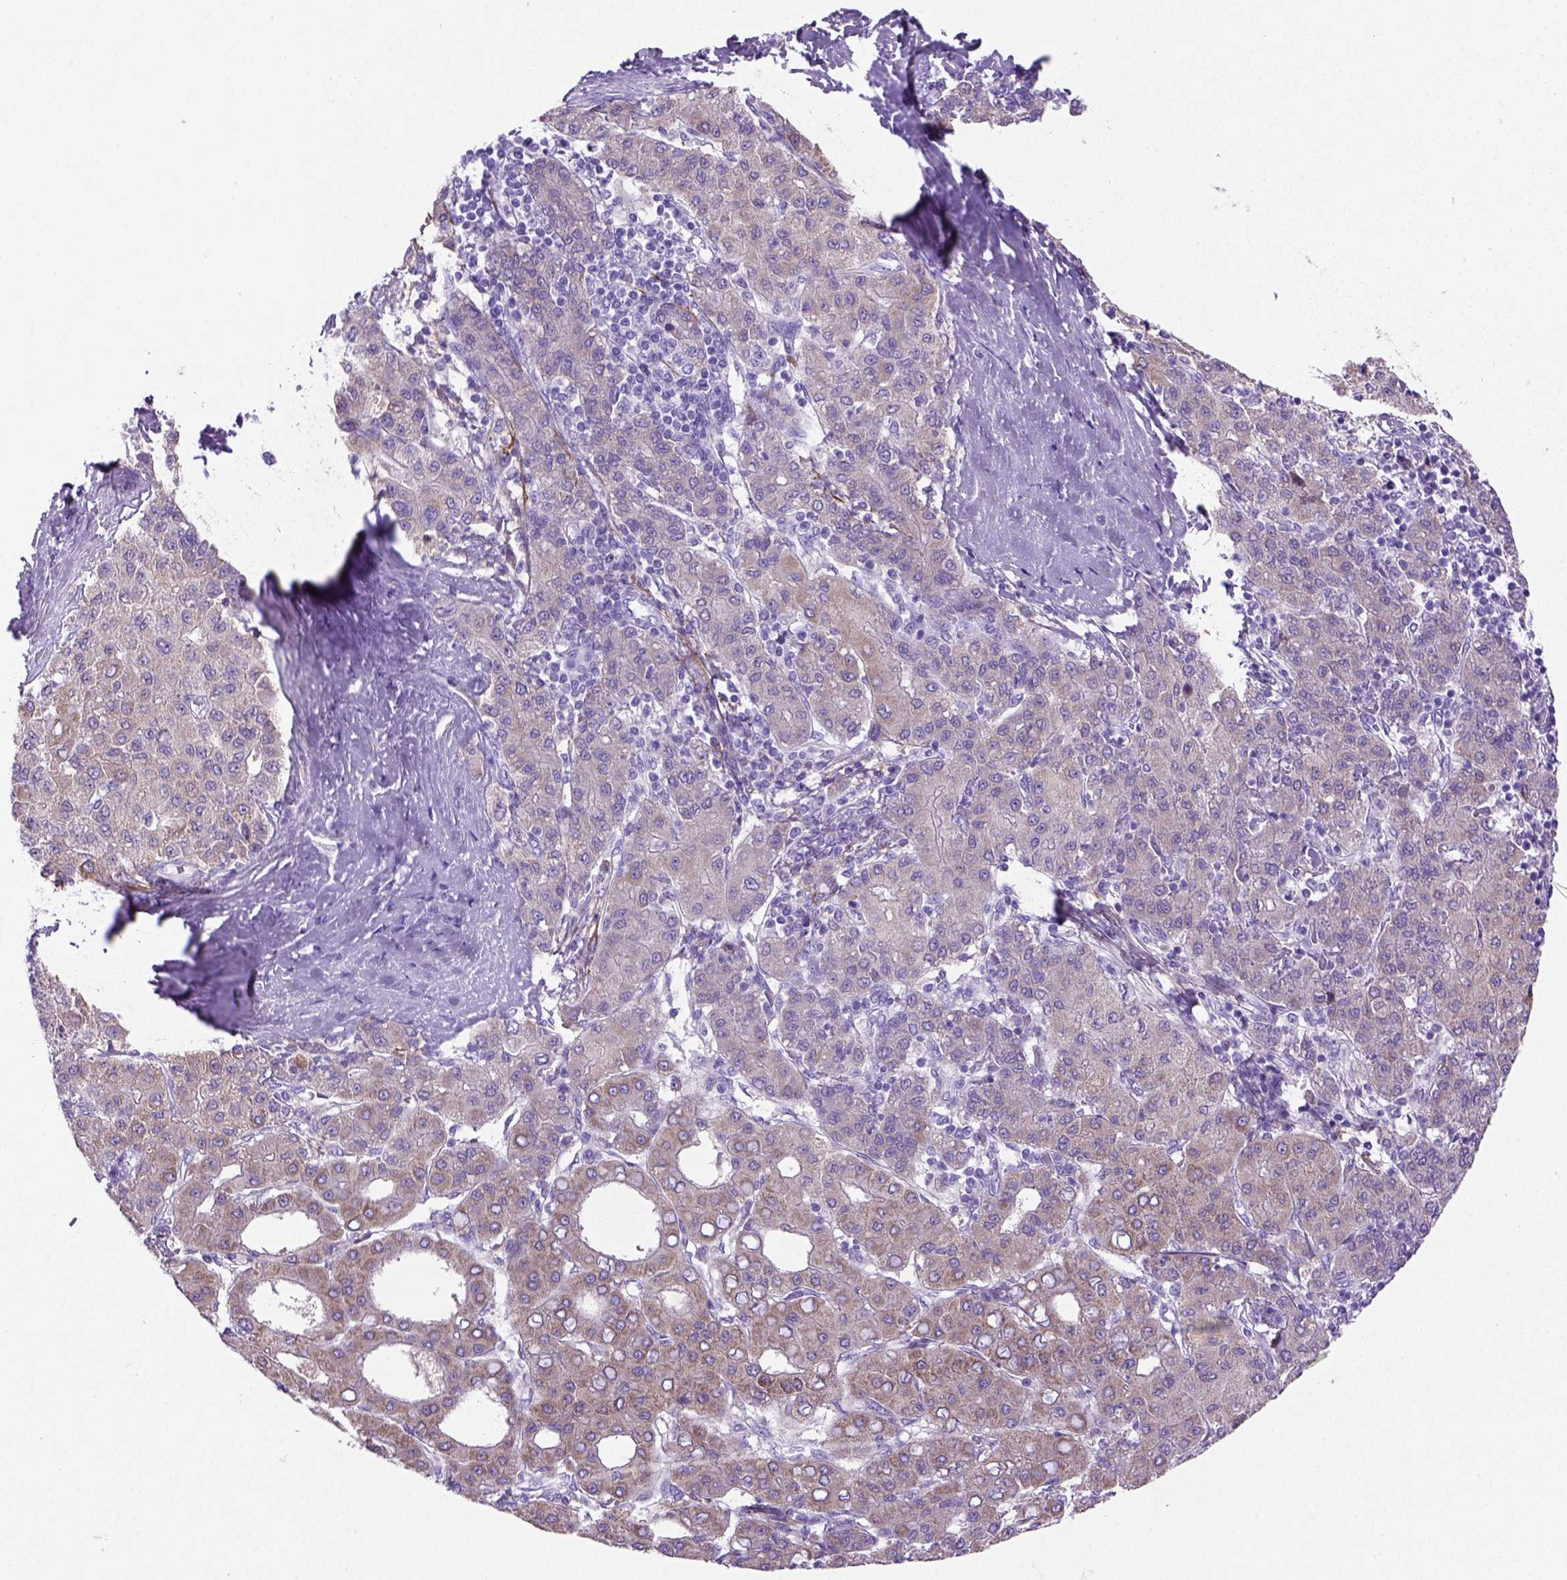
{"staining": {"intensity": "weak", "quantity": "25%-75%", "location": "cytoplasmic/membranous"}, "tissue": "liver cancer", "cell_type": "Tumor cells", "image_type": "cancer", "snomed": [{"axis": "morphology", "description": "Carcinoma, Hepatocellular, NOS"}, {"axis": "topography", "description": "Liver"}], "caption": "Brown immunohistochemical staining in human liver cancer demonstrates weak cytoplasmic/membranous positivity in about 25%-75% of tumor cells. (brown staining indicates protein expression, while blue staining denotes nuclei).", "gene": "SIRPD", "patient": {"sex": "male", "age": 65}}